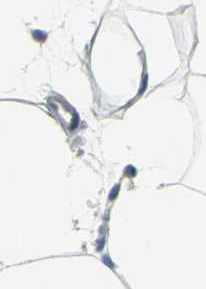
{"staining": {"intensity": "negative", "quantity": "none", "location": "none"}, "tissue": "adipose tissue", "cell_type": "Adipocytes", "image_type": "normal", "snomed": [{"axis": "morphology", "description": "Normal tissue, NOS"}, {"axis": "topography", "description": "Breast"}, {"axis": "topography", "description": "Adipose tissue"}], "caption": "Immunohistochemistry of unremarkable human adipose tissue shows no positivity in adipocytes.", "gene": "CD79B", "patient": {"sex": "female", "age": 25}}